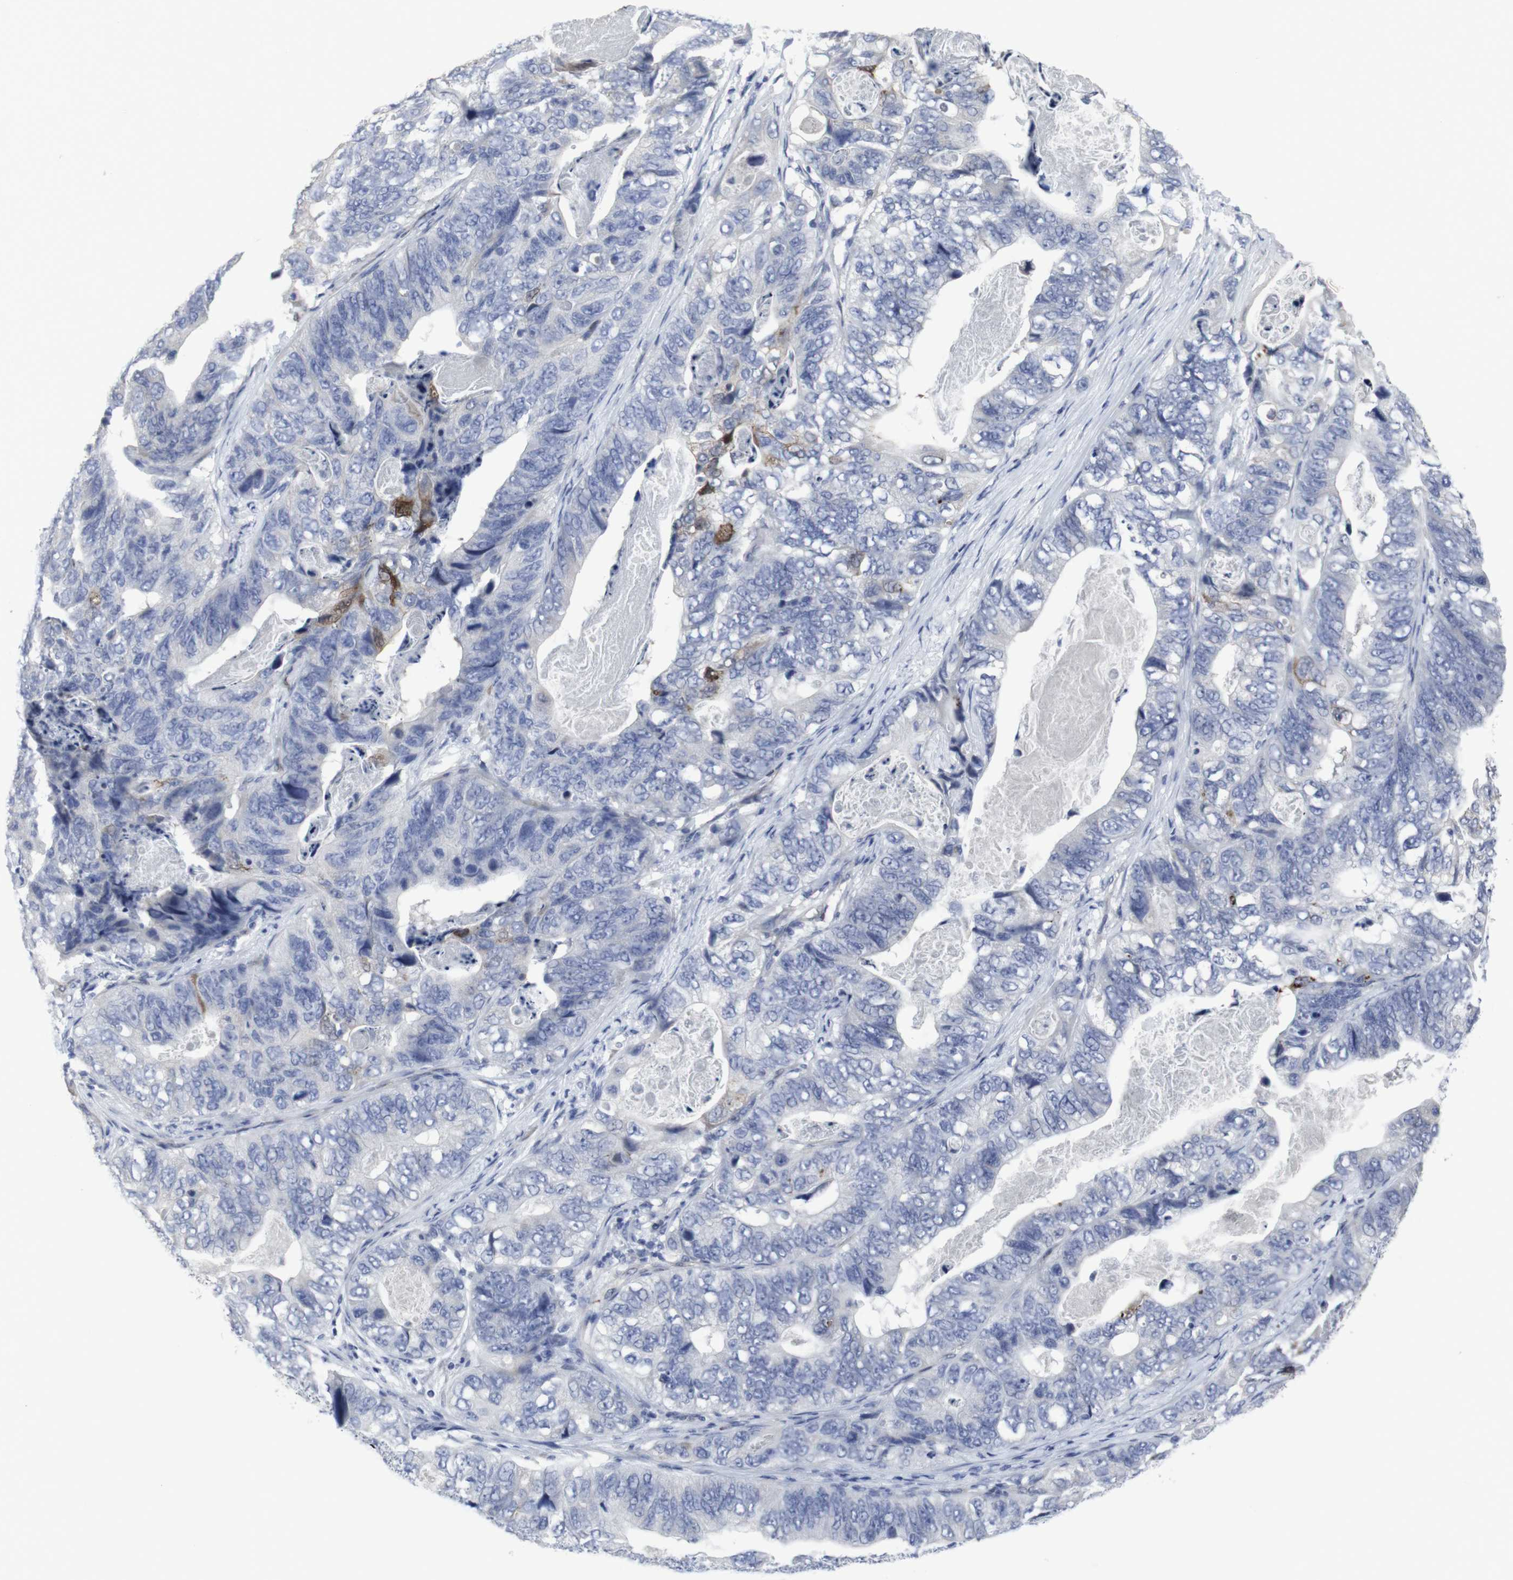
{"staining": {"intensity": "moderate", "quantity": "<25%", "location": "nuclear"}, "tissue": "stomach cancer", "cell_type": "Tumor cells", "image_type": "cancer", "snomed": [{"axis": "morphology", "description": "Adenocarcinoma, NOS"}, {"axis": "topography", "description": "Stomach"}], "caption": "An image of stomach cancer stained for a protein demonstrates moderate nuclear brown staining in tumor cells. The staining was performed using DAB, with brown indicating positive protein expression. Nuclei are stained blue with hematoxylin.", "gene": "SNCG", "patient": {"sex": "female", "age": 89}}